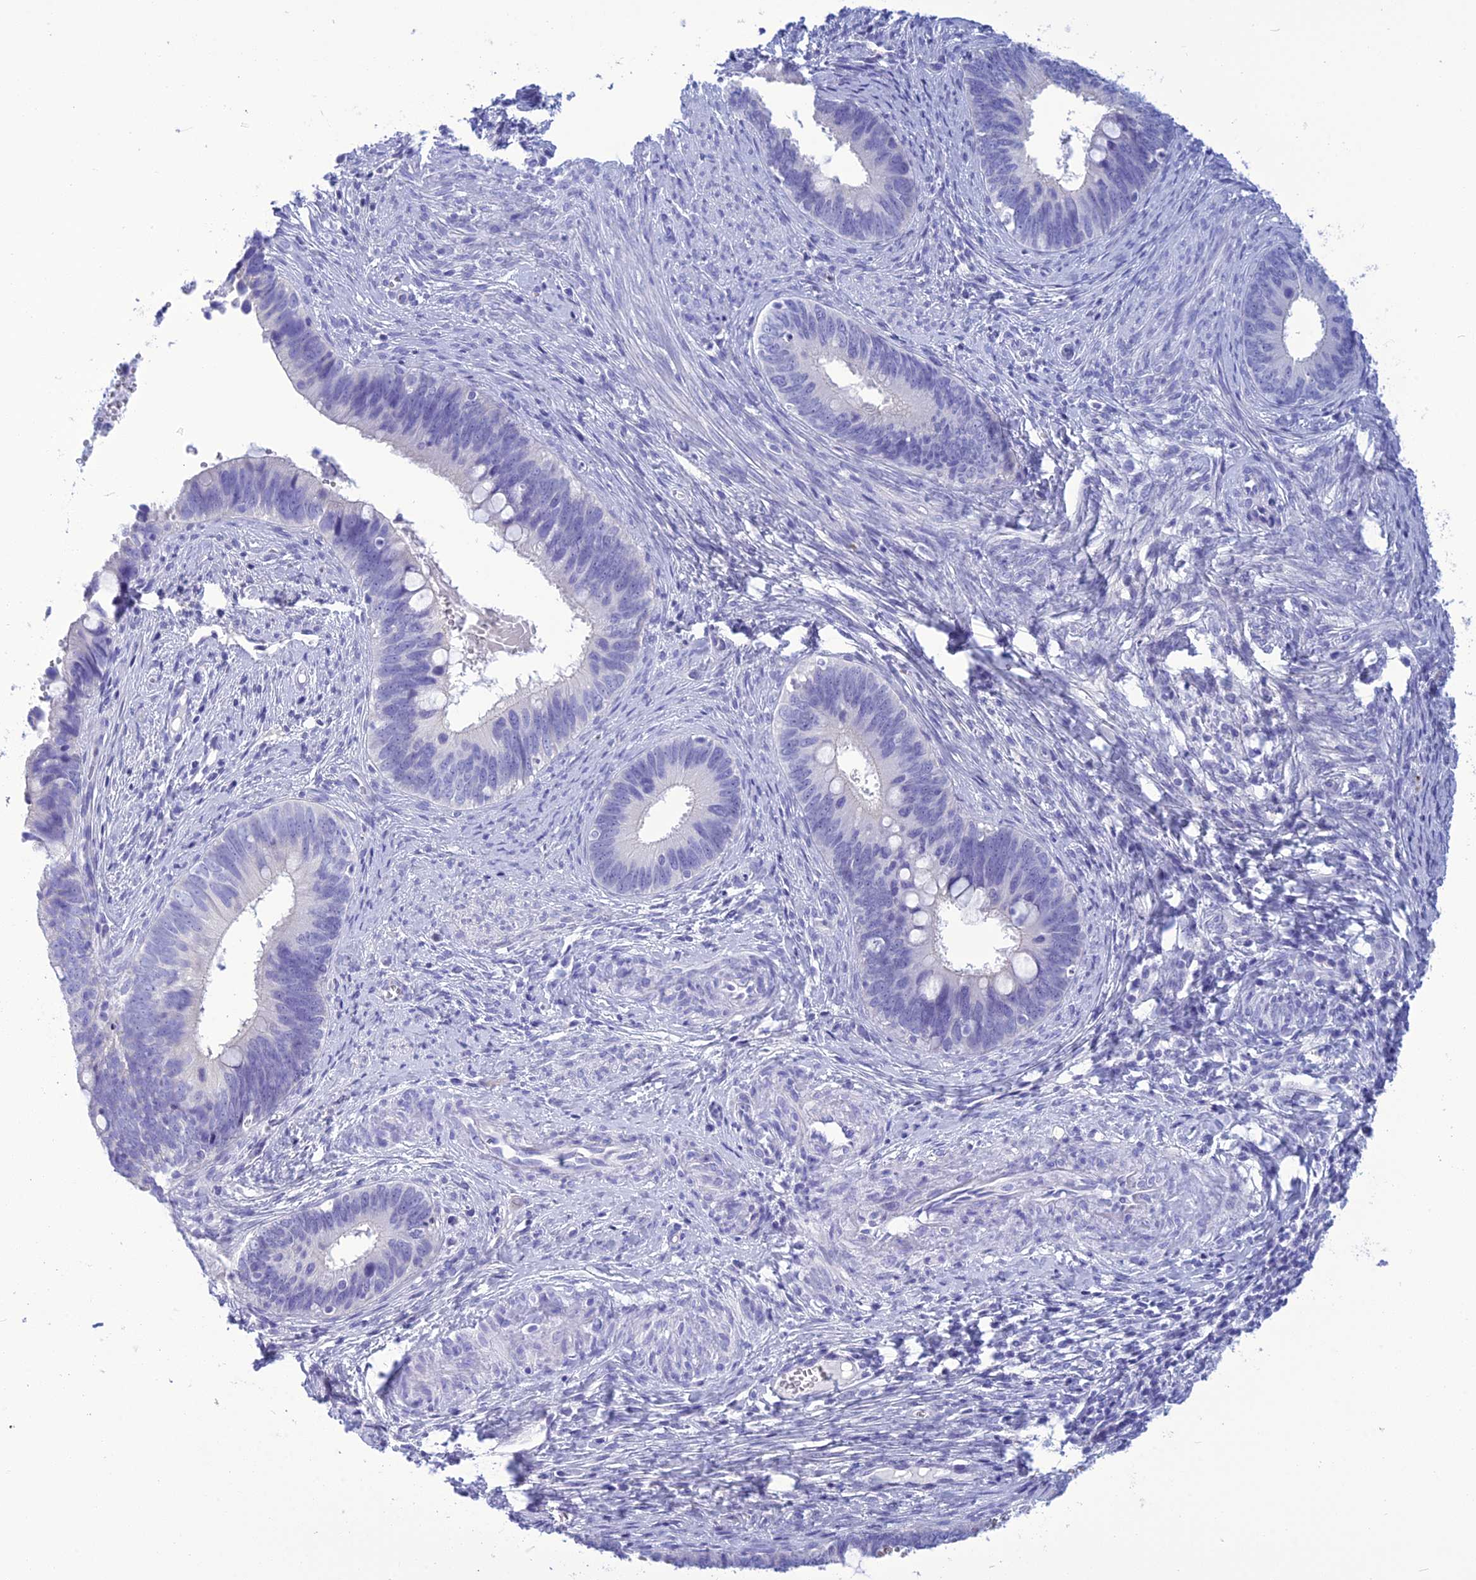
{"staining": {"intensity": "negative", "quantity": "none", "location": "none"}, "tissue": "cervical cancer", "cell_type": "Tumor cells", "image_type": "cancer", "snomed": [{"axis": "morphology", "description": "Adenocarcinoma, NOS"}, {"axis": "topography", "description": "Cervix"}], "caption": "Cervical cancer stained for a protein using immunohistochemistry (IHC) shows no positivity tumor cells.", "gene": "BBS2", "patient": {"sex": "female", "age": 42}}